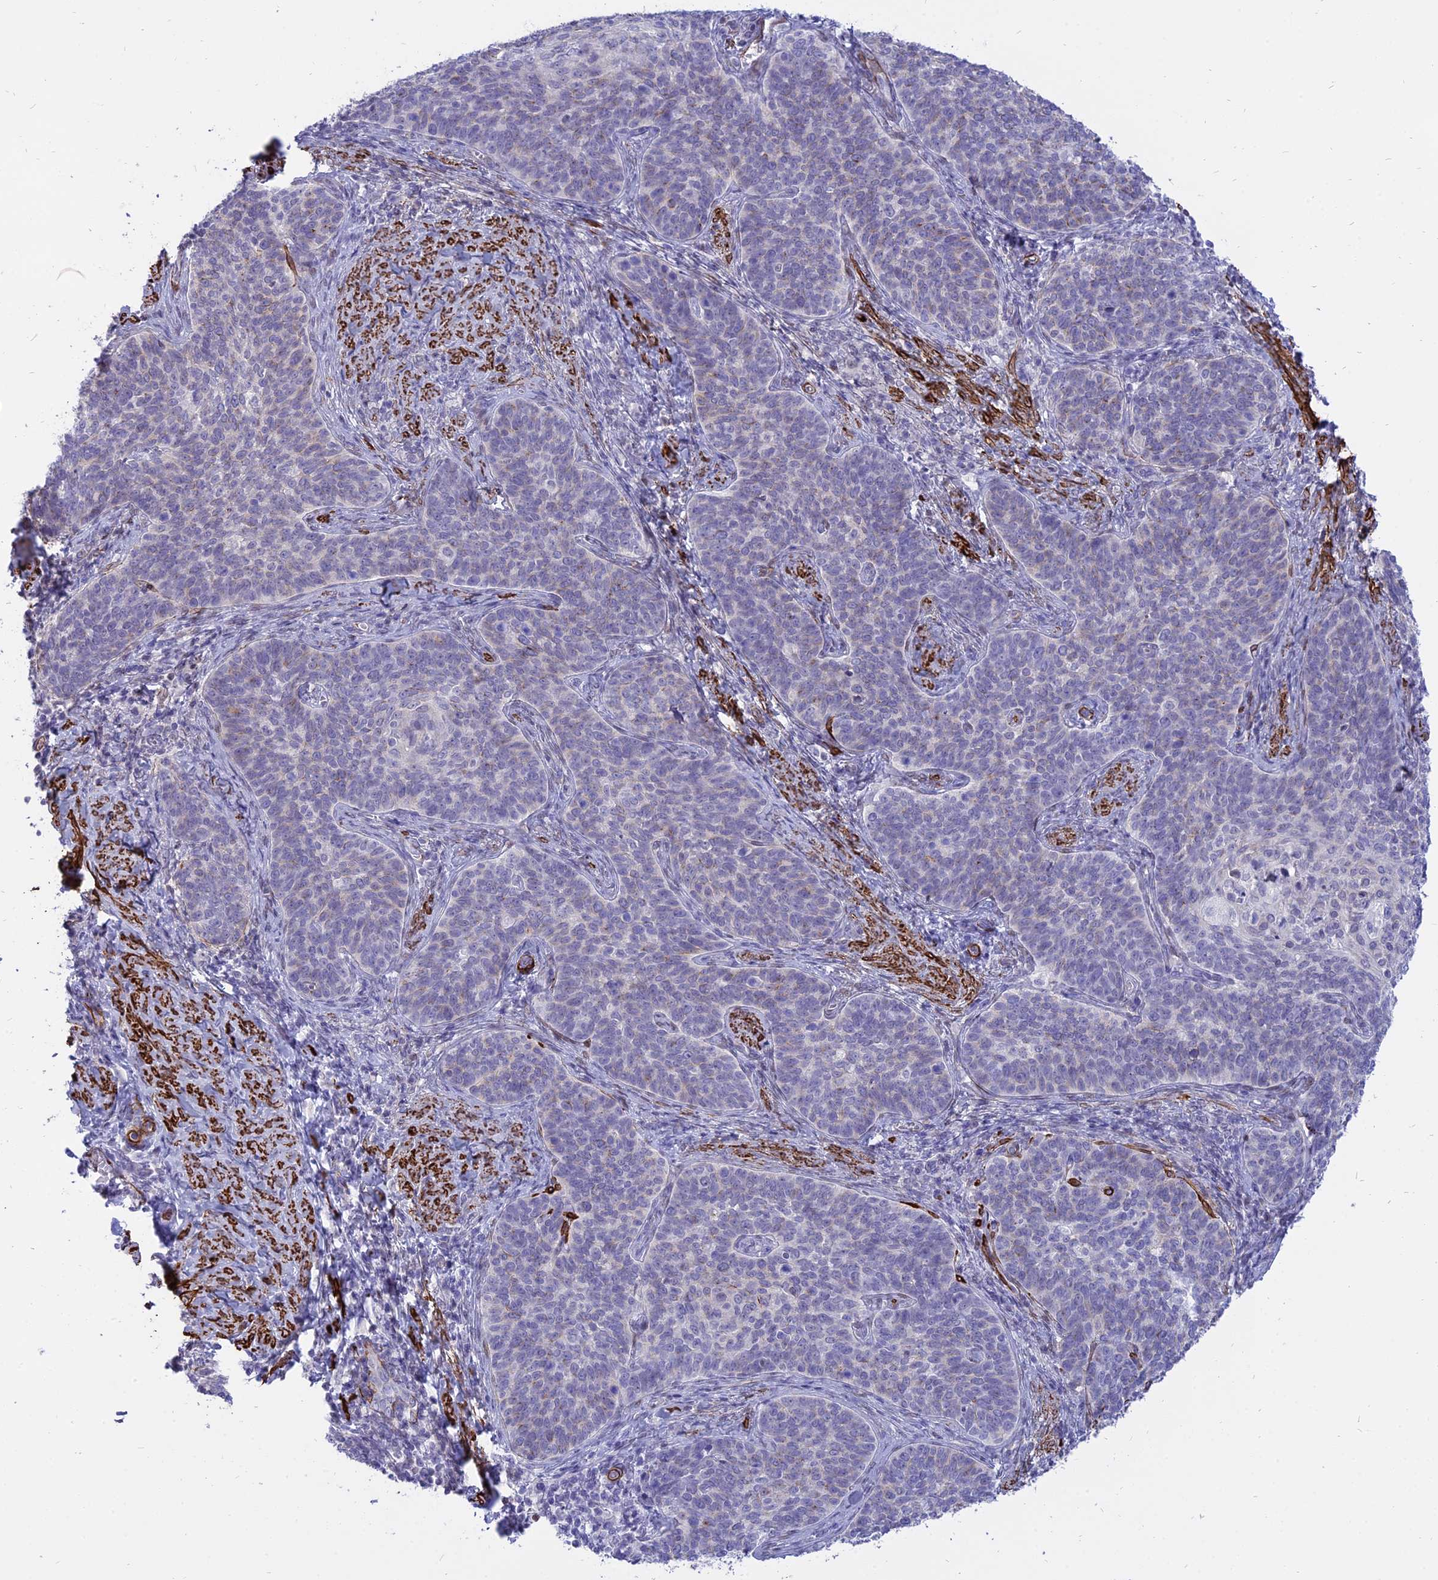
{"staining": {"intensity": "negative", "quantity": "none", "location": "none"}, "tissue": "cervical cancer", "cell_type": "Tumor cells", "image_type": "cancer", "snomed": [{"axis": "morphology", "description": "Normal tissue, NOS"}, {"axis": "morphology", "description": "Squamous cell carcinoma, NOS"}, {"axis": "topography", "description": "Cervix"}], "caption": "Squamous cell carcinoma (cervical) was stained to show a protein in brown. There is no significant positivity in tumor cells. The staining was performed using DAB (3,3'-diaminobenzidine) to visualize the protein expression in brown, while the nuclei were stained in blue with hematoxylin (Magnification: 20x).", "gene": "CENPV", "patient": {"sex": "female", "age": 39}}